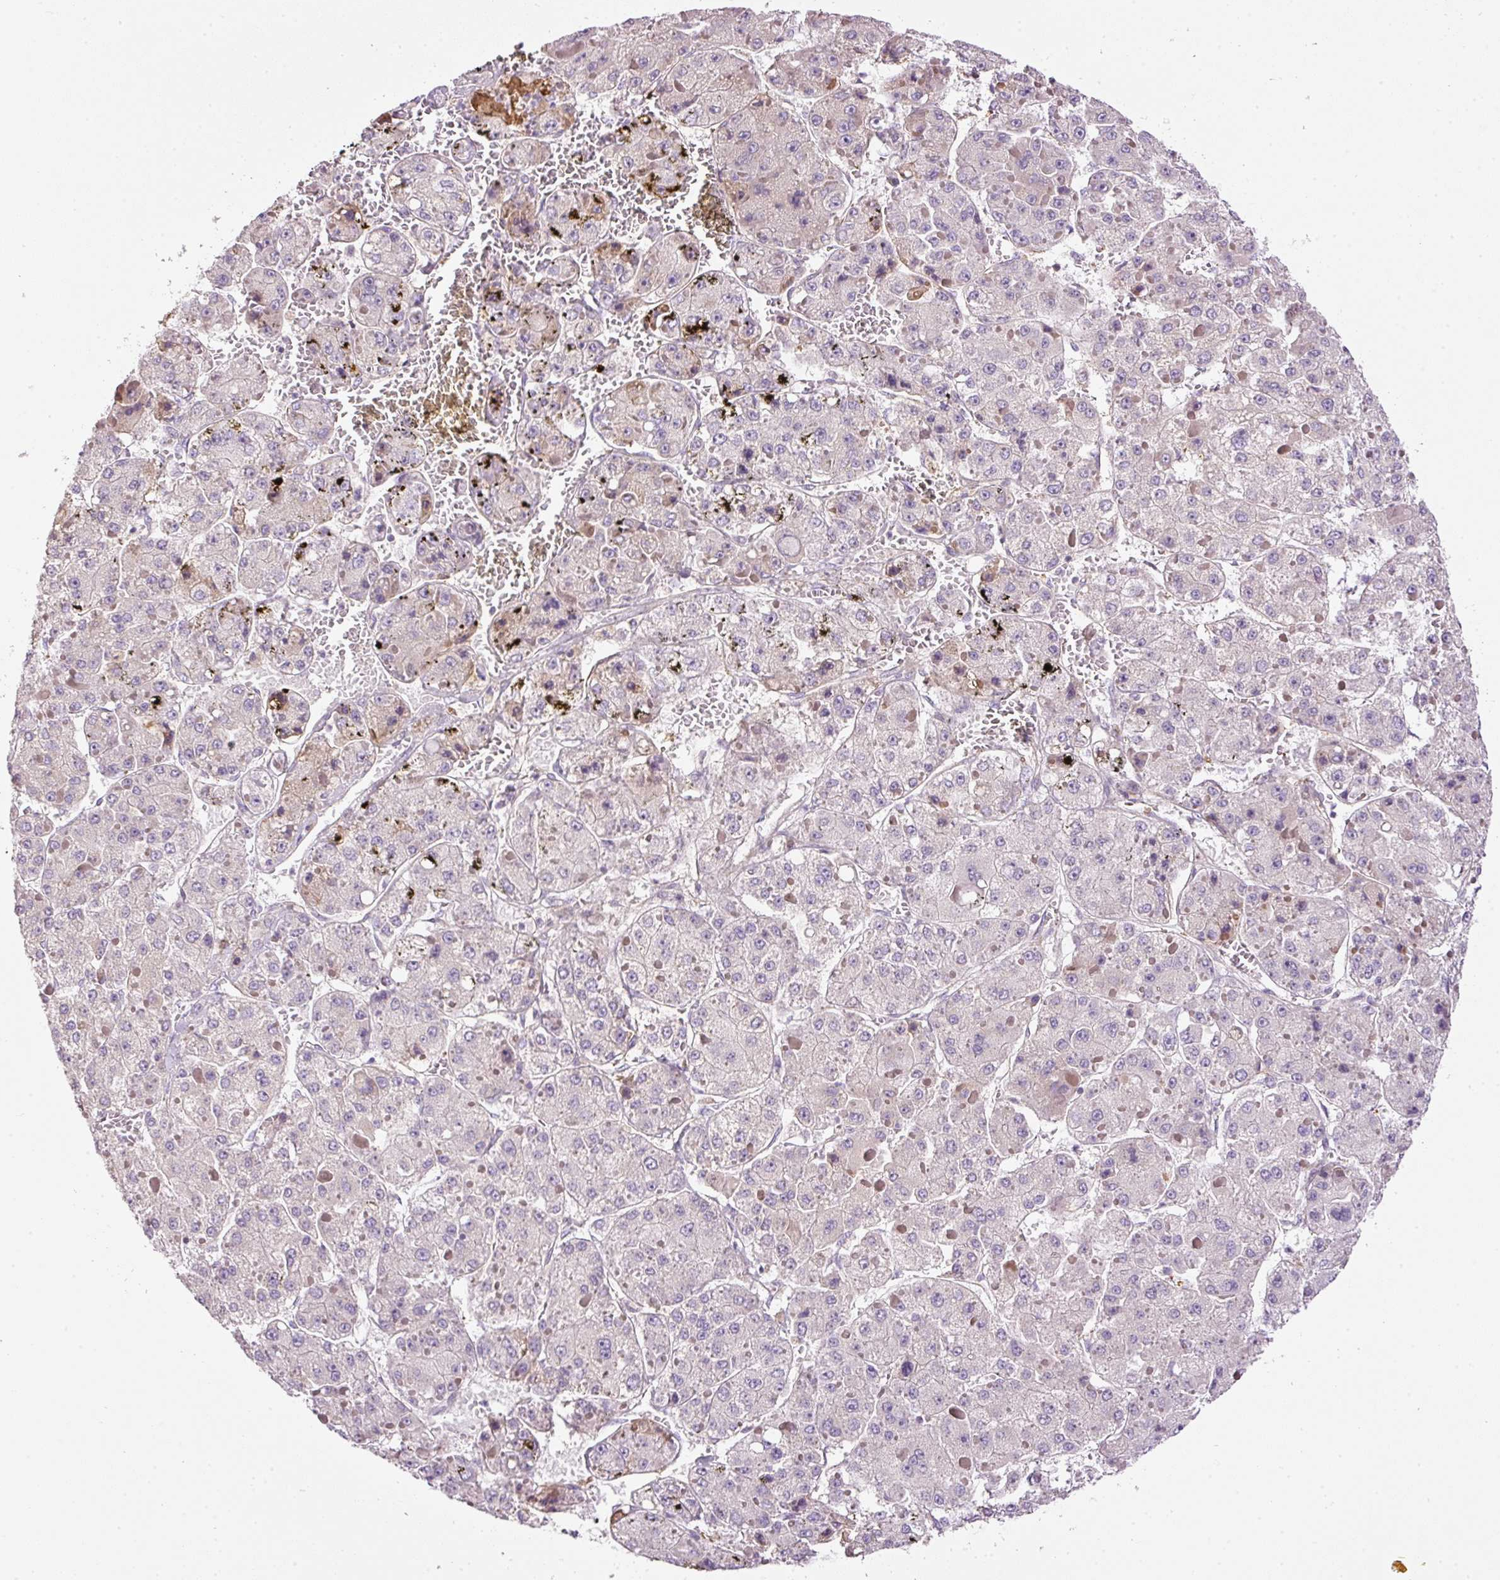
{"staining": {"intensity": "negative", "quantity": "none", "location": "none"}, "tissue": "liver cancer", "cell_type": "Tumor cells", "image_type": "cancer", "snomed": [{"axis": "morphology", "description": "Carcinoma, Hepatocellular, NOS"}, {"axis": "topography", "description": "Liver"}], "caption": "IHC image of human liver hepatocellular carcinoma stained for a protein (brown), which reveals no positivity in tumor cells.", "gene": "KPNA5", "patient": {"sex": "female", "age": 73}}